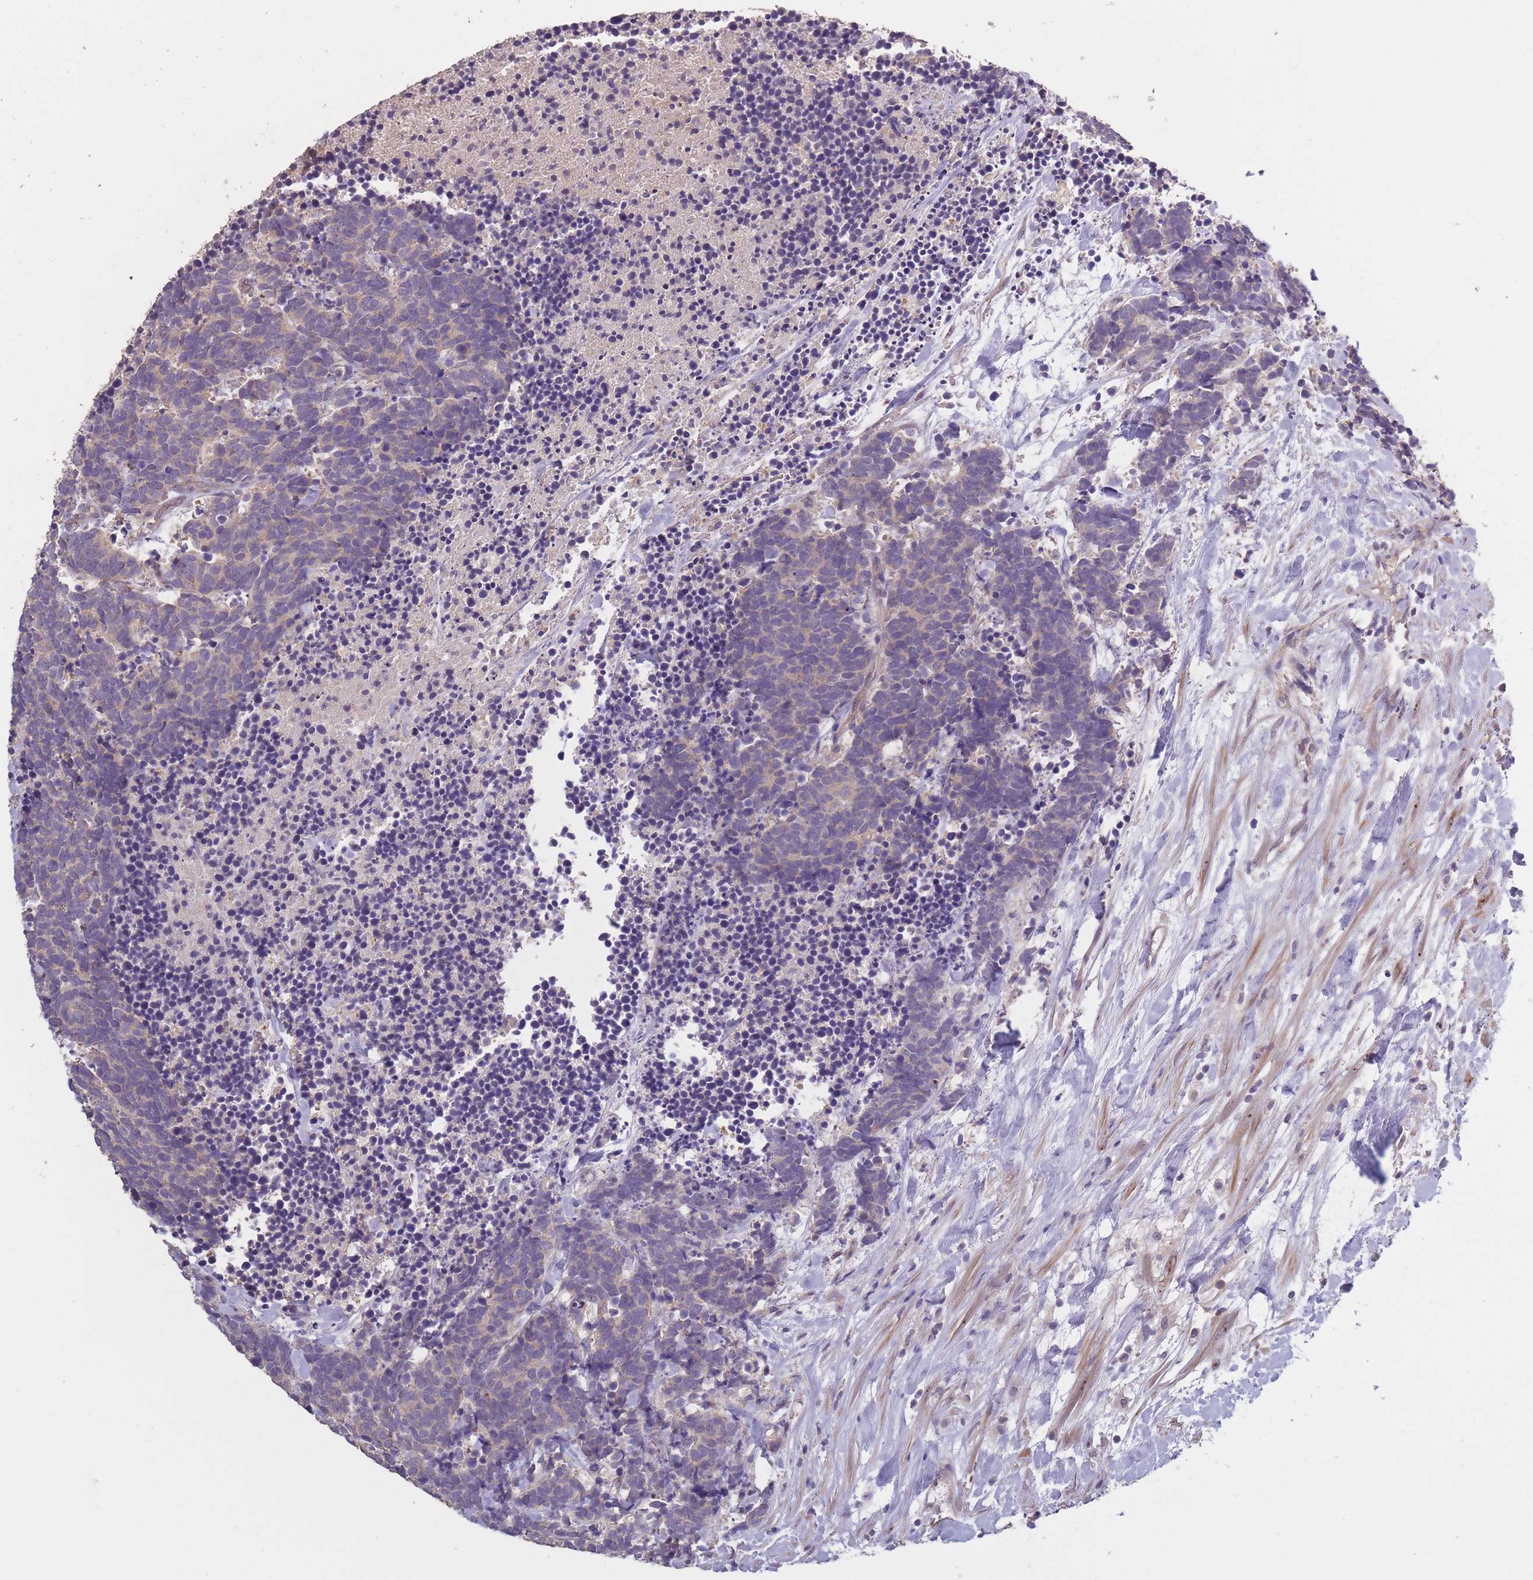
{"staining": {"intensity": "weak", "quantity": "<25%", "location": "cytoplasmic/membranous"}, "tissue": "carcinoid", "cell_type": "Tumor cells", "image_type": "cancer", "snomed": [{"axis": "morphology", "description": "Carcinoma, NOS"}, {"axis": "morphology", "description": "Carcinoid, malignant, NOS"}, {"axis": "topography", "description": "Prostate"}], "caption": "Protein analysis of carcinoma exhibits no significant expression in tumor cells.", "gene": "KIAA1755", "patient": {"sex": "male", "age": 57}}